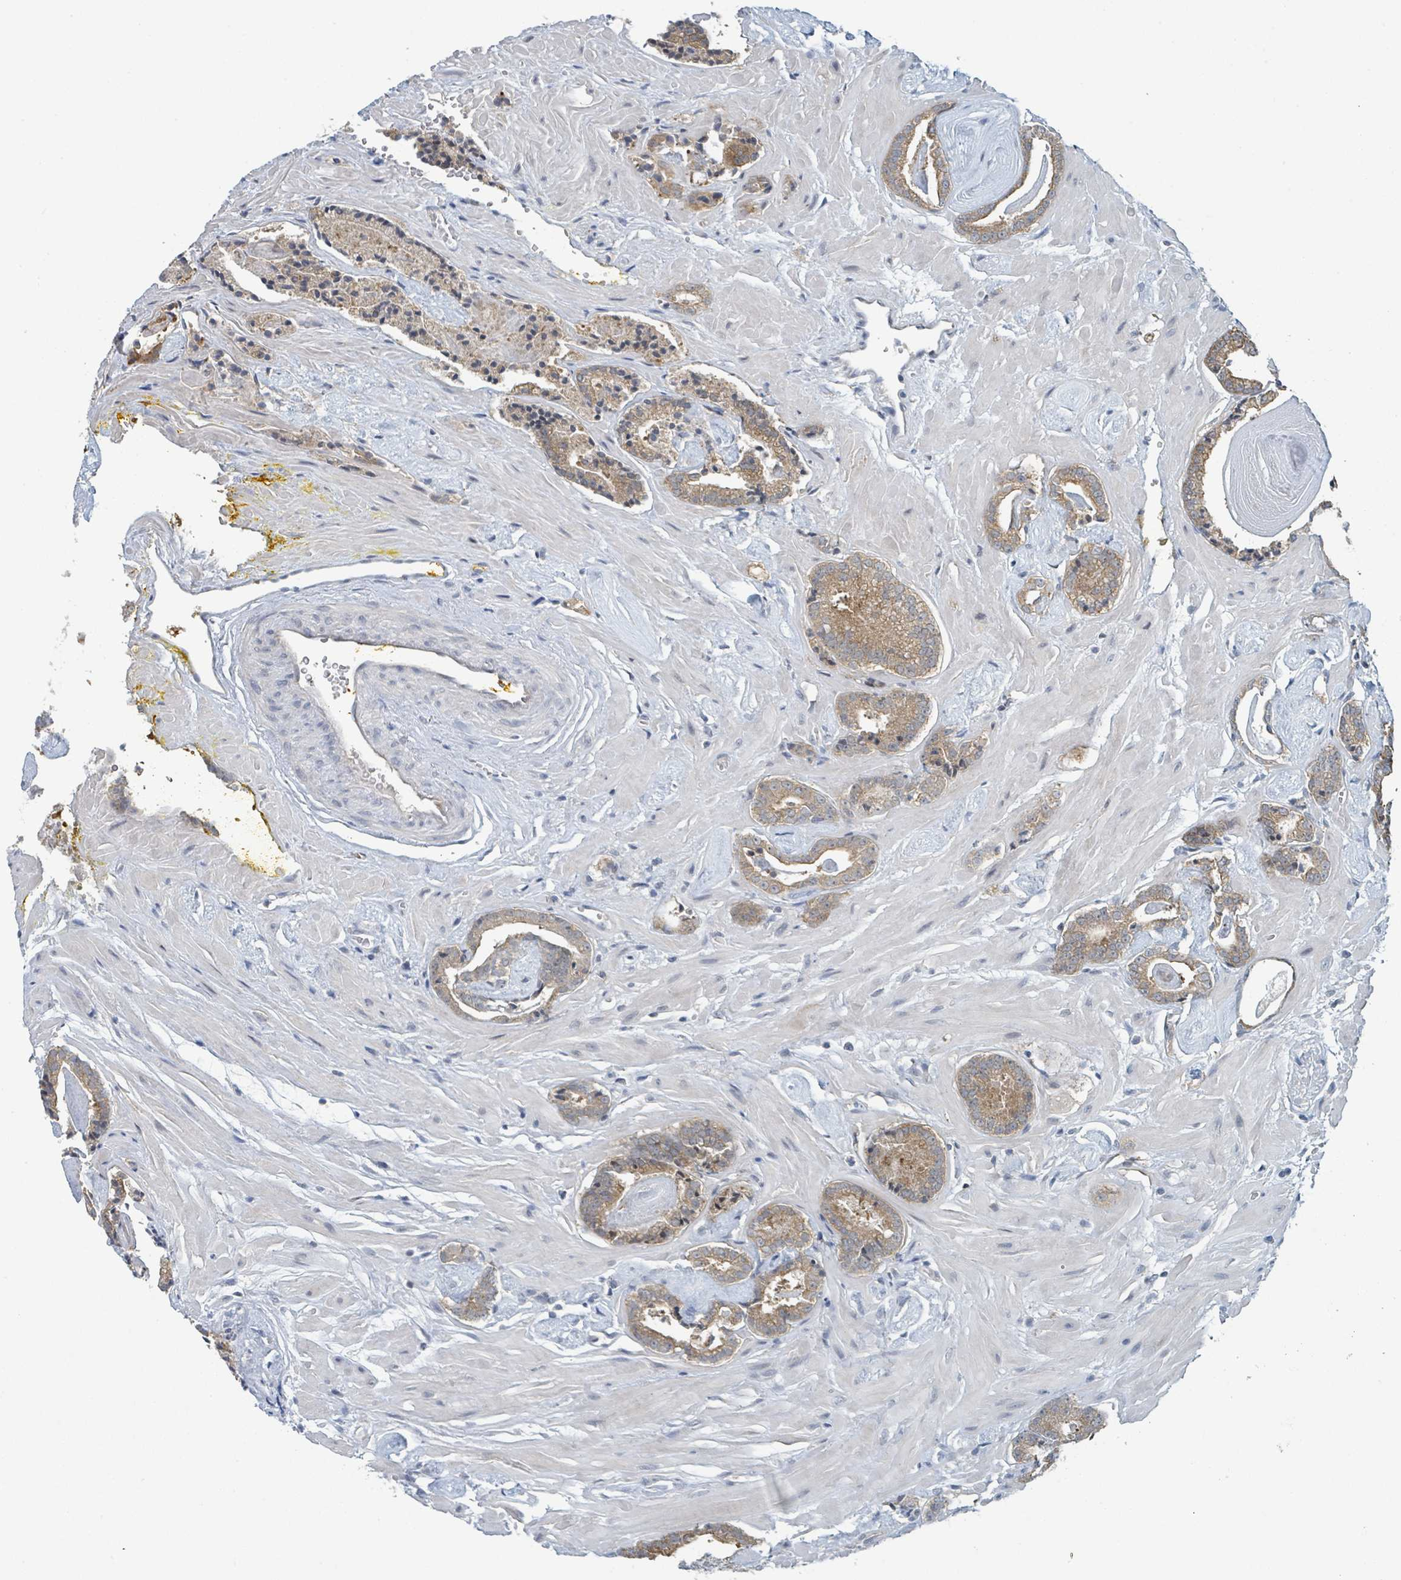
{"staining": {"intensity": "moderate", "quantity": ">75%", "location": "cytoplasmic/membranous"}, "tissue": "prostate cancer", "cell_type": "Tumor cells", "image_type": "cancer", "snomed": [{"axis": "morphology", "description": "Adenocarcinoma, Low grade"}, {"axis": "topography", "description": "Prostate"}], "caption": "A brown stain labels moderate cytoplasmic/membranous staining of a protein in human prostate adenocarcinoma (low-grade) tumor cells.", "gene": "ANKRD55", "patient": {"sex": "male", "age": 60}}